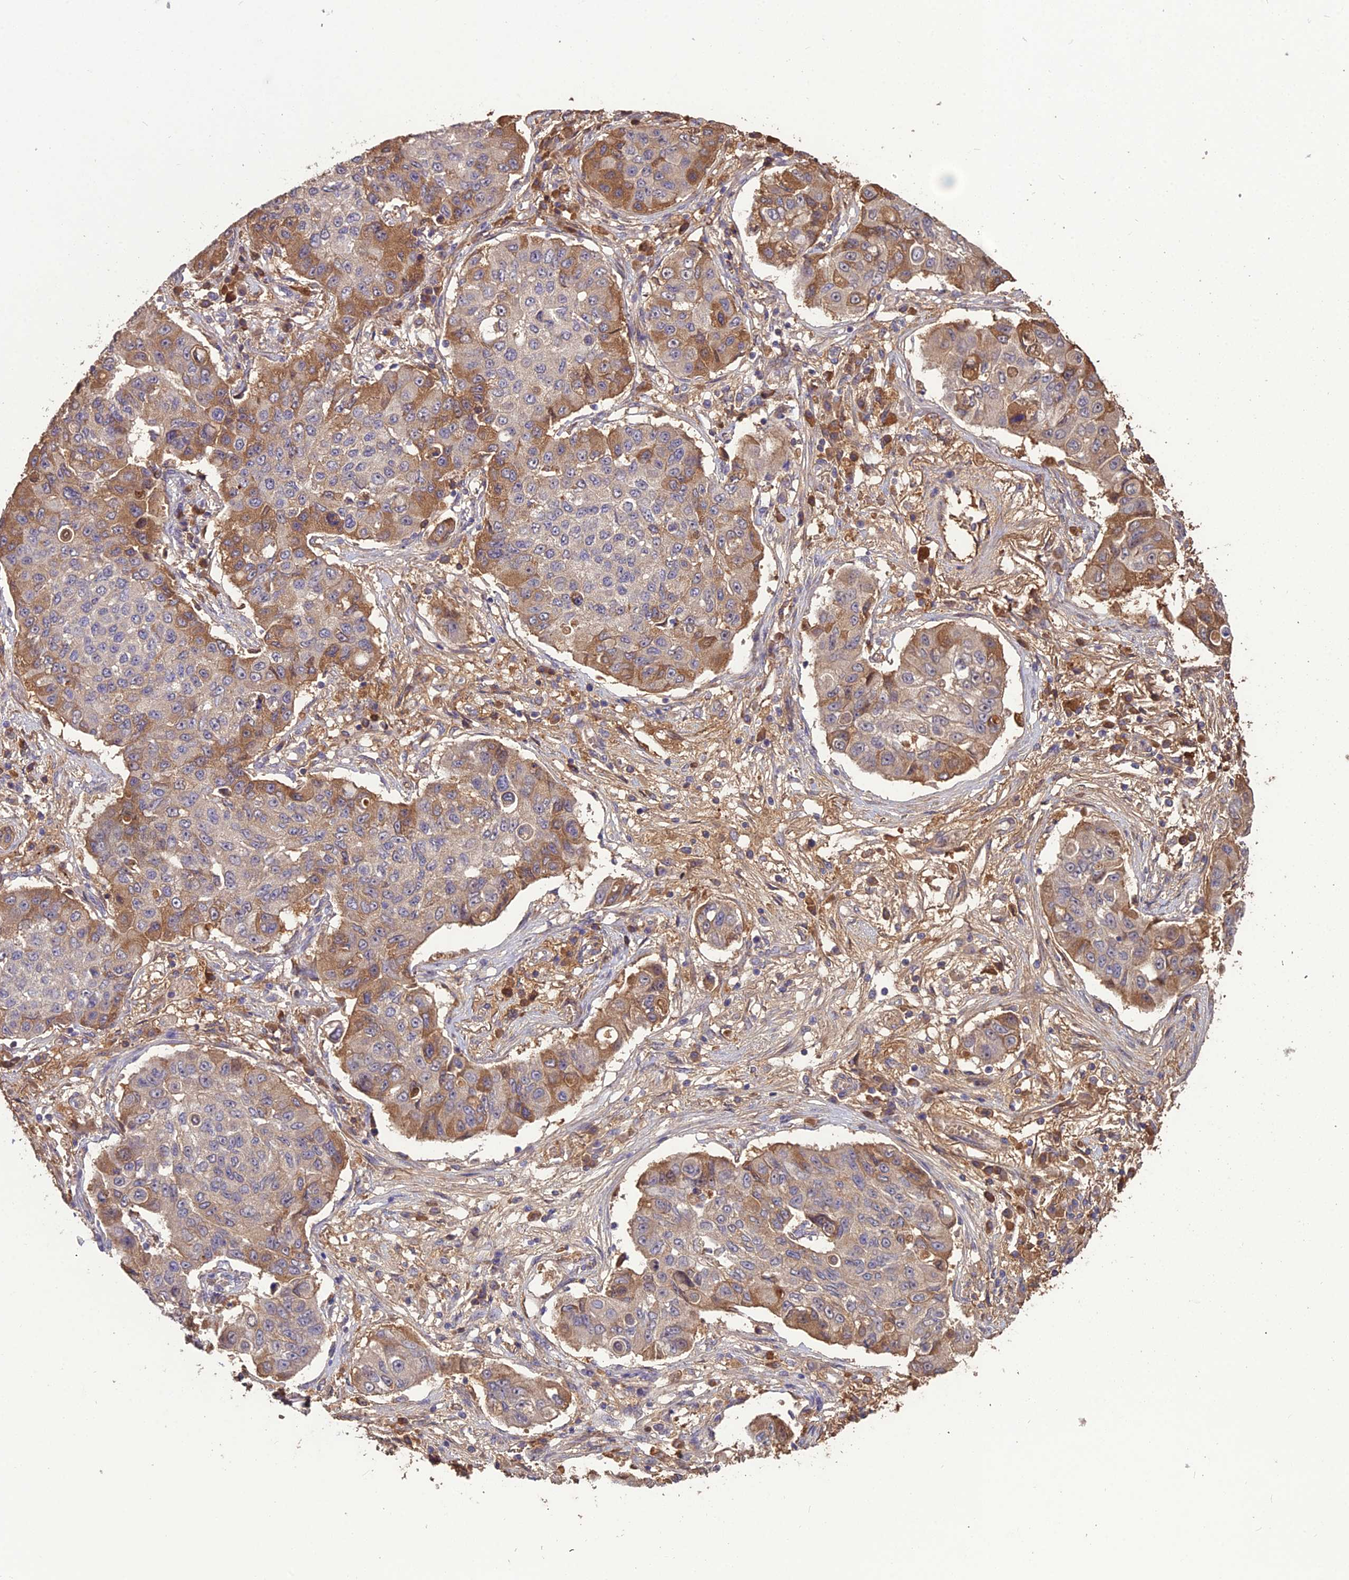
{"staining": {"intensity": "moderate", "quantity": "<25%", "location": "cytoplasmic/membranous"}, "tissue": "lung cancer", "cell_type": "Tumor cells", "image_type": "cancer", "snomed": [{"axis": "morphology", "description": "Squamous cell carcinoma, NOS"}, {"axis": "topography", "description": "Lung"}], "caption": "Squamous cell carcinoma (lung) stained with DAB (3,3'-diaminobenzidine) immunohistochemistry (IHC) shows low levels of moderate cytoplasmic/membranous staining in about <25% of tumor cells. (Stains: DAB in brown, nuclei in blue, Microscopy: brightfield microscopy at high magnification).", "gene": "KCTD16", "patient": {"sex": "male", "age": 74}}